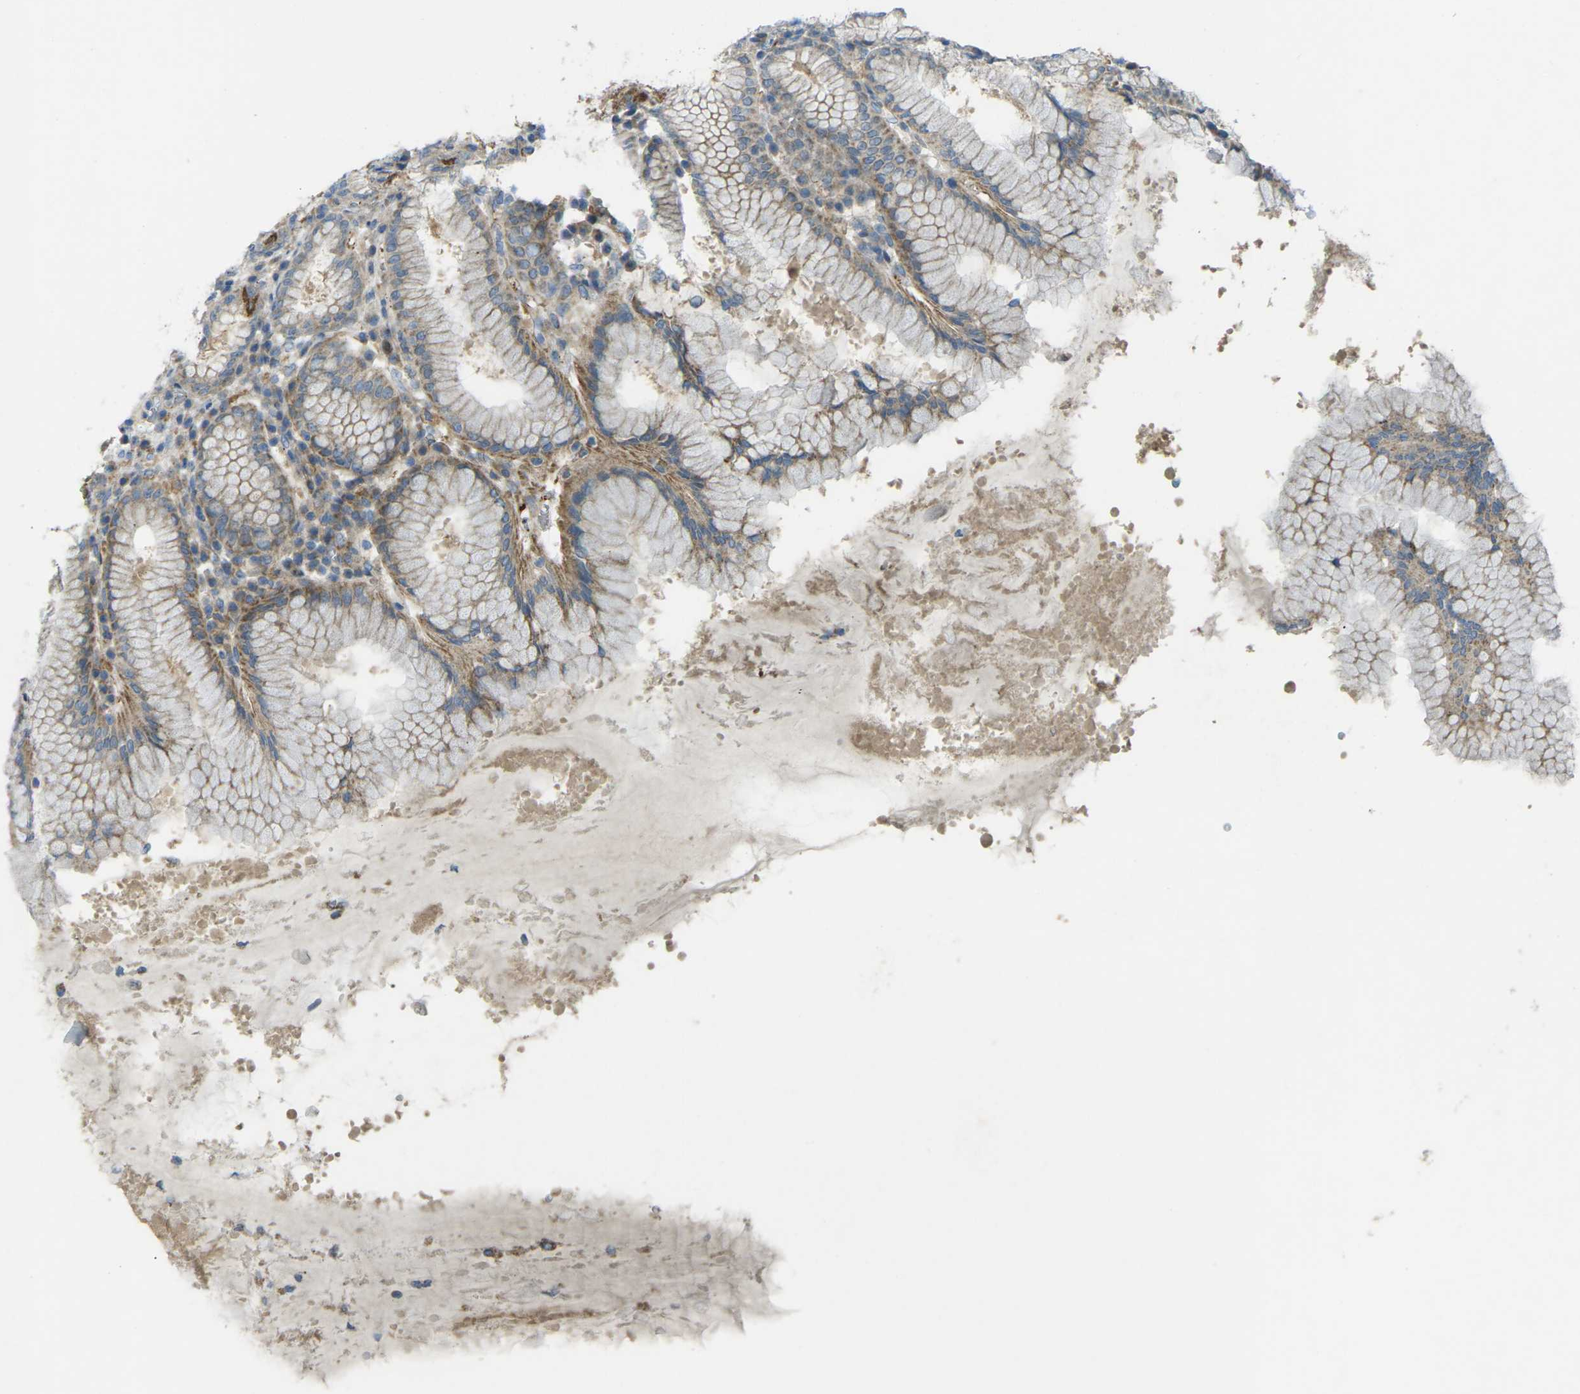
{"staining": {"intensity": "moderate", "quantity": "25%-75%", "location": "cytoplasmic/membranous"}, "tissue": "stomach", "cell_type": "Glandular cells", "image_type": "normal", "snomed": [{"axis": "morphology", "description": "Normal tissue, NOS"}, {"axis": "topography", "description": "Stomach"}, {"axis": "topography", "description": "Stomach, lower"}], "caption": "Stomach was stained to show a protein in brown. There is medium levels of moderate cytoplasmic/membranous staining in approximately 25%-75% of glandular cells. Nuclei are stained in blue.", "gene": "MYLK4", "patient": {"sex": "female", "age": 56}}